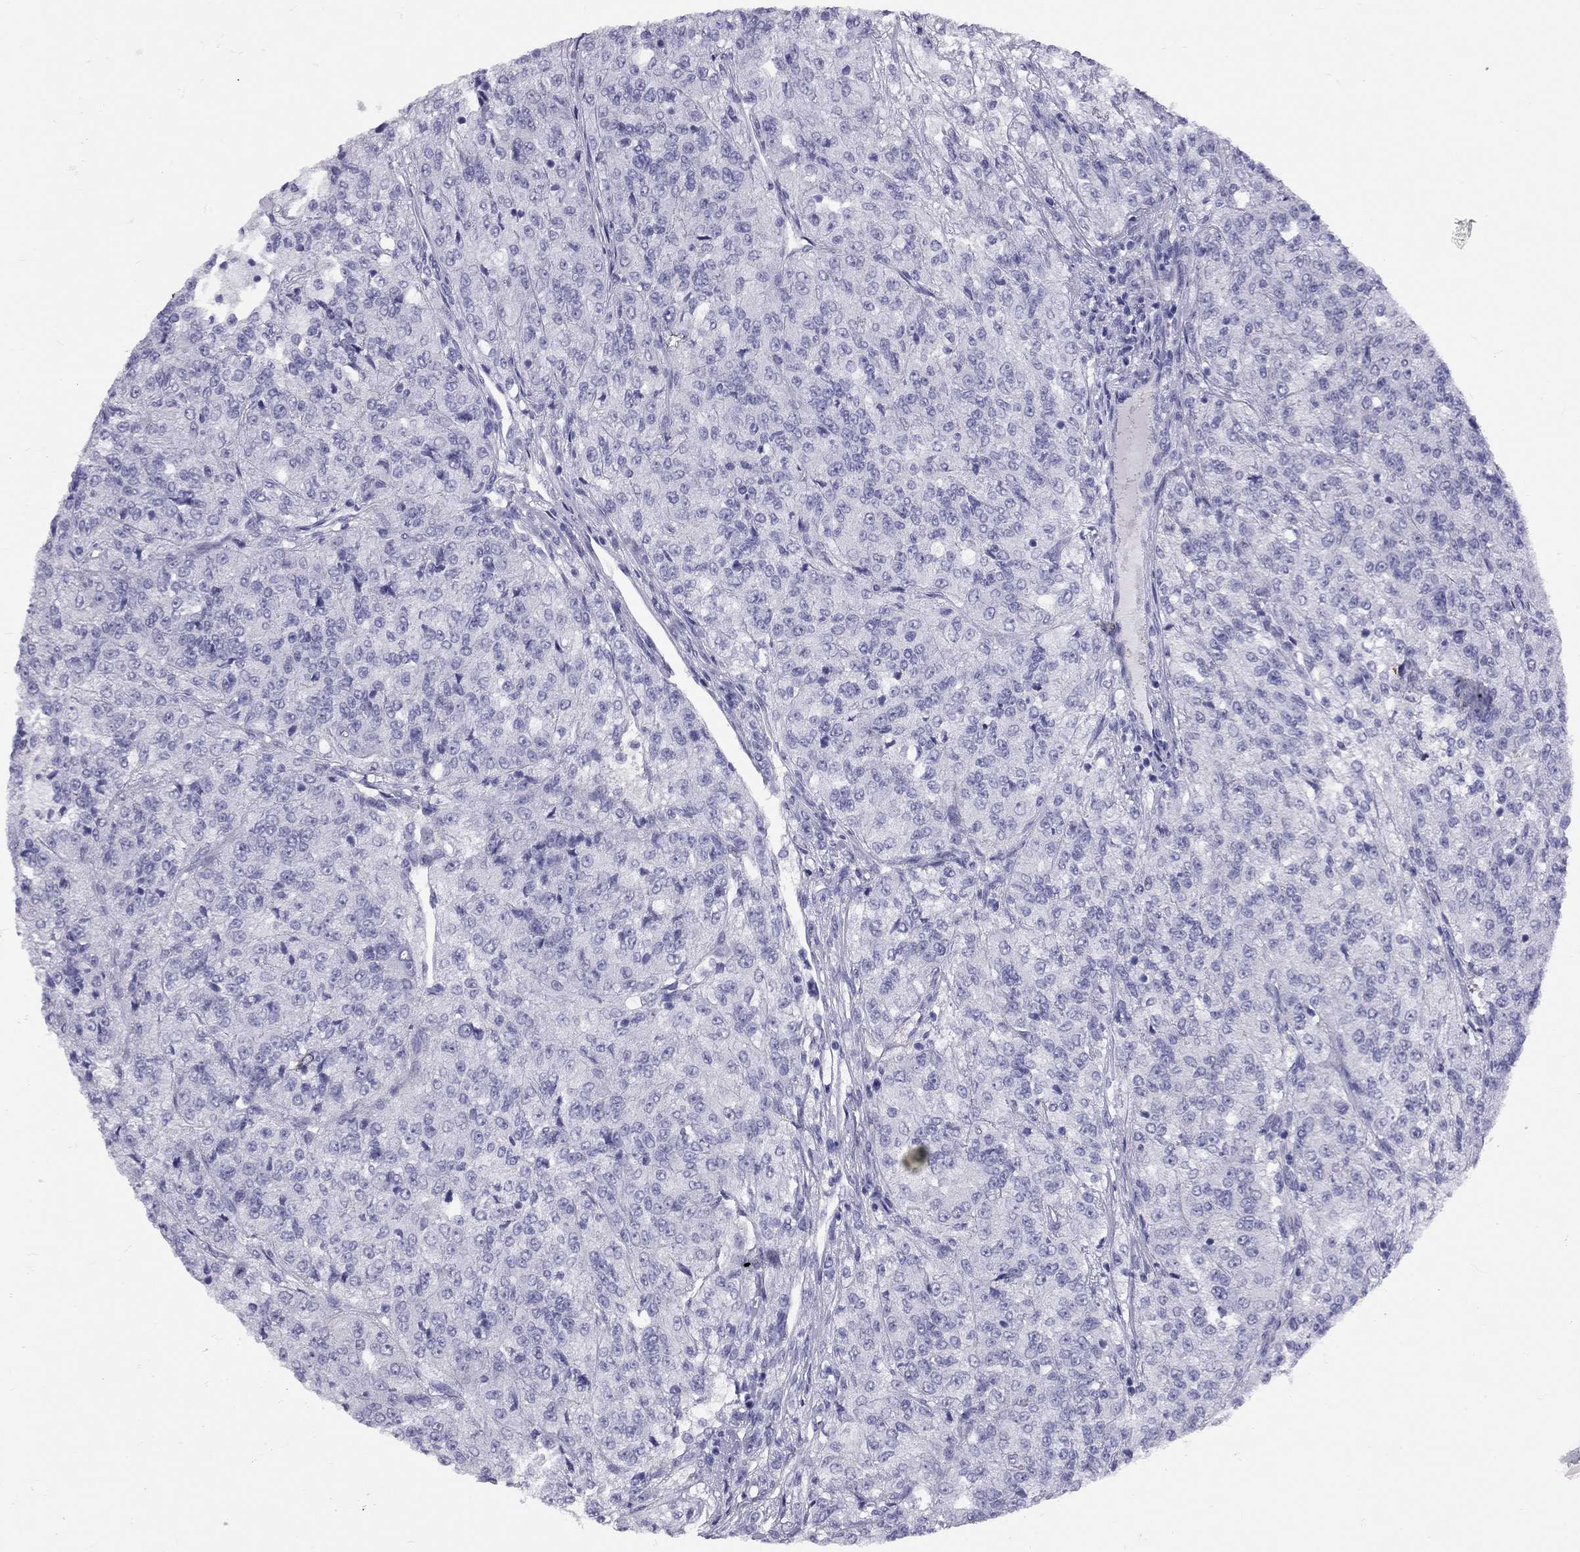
{"staining": {"intensity": "negative", "quantity": "none", "location": "none"}, "tissue": "renal cancer", "cell_type": "Tumor cells", "image_type": "cancer", "snomed": [{"axis": "morphology", "description": "Adenocarcinoma, NOS"}, {"axis": "topography", "description": "Kidney"}], "caption": "Protein analysis of adenocarcinoma (renal) exhibits no significant expression in tumor cells.", "gene": "FSCN3", "patient": {"sex": "female", "age": 63}}